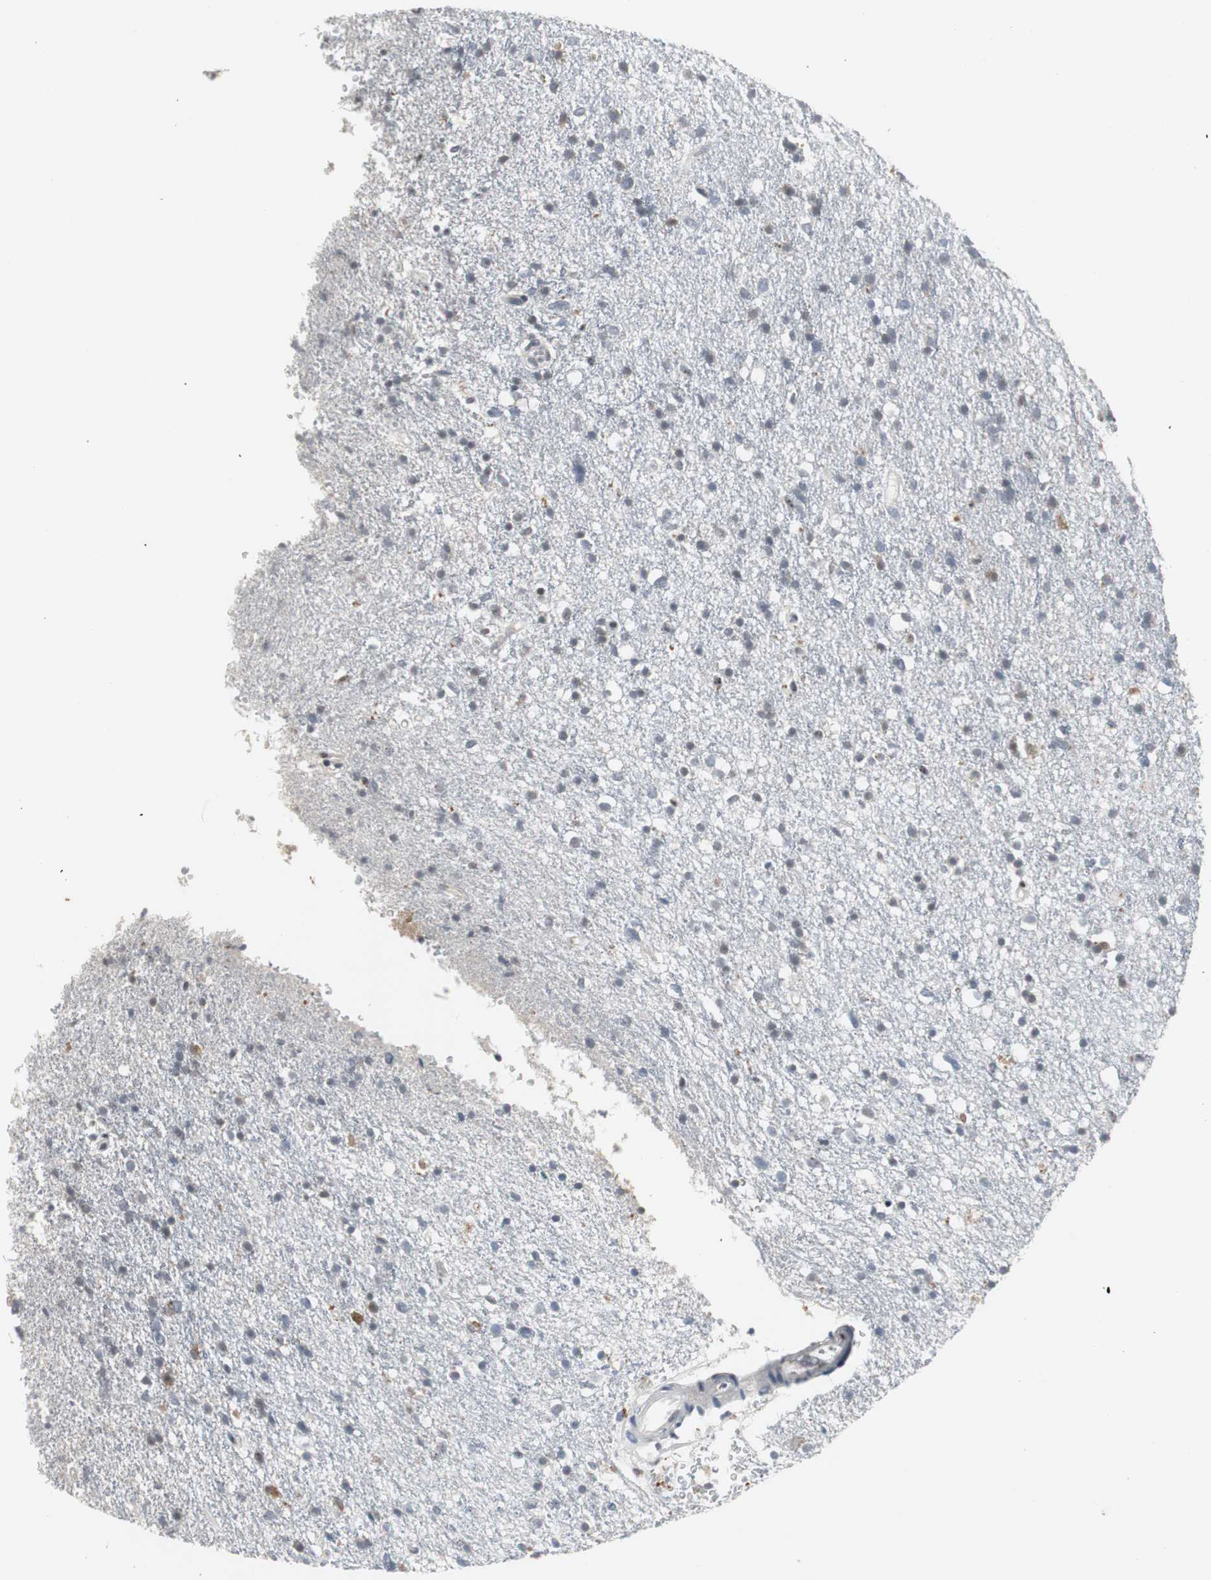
{"staining": {"intensity": "negative", "quantity": "none", "location": "none"}, "tissue": "glioma", "cell_type": "Tumor cells", "image_type": "cancer", "snomed": [{"axis": "morphology", "description": "Glioma, malignant, High grade"}, {"axis": "topography", "description": "Brain"}], "caption": "High power microscopy photomicrograph of an IHC image of high-grade glioma (malignant), revealing no significant positivity in tumor cells. Nuclei are stained in blue.", "gene": "GRK2", "patient": {"sex": "male", "age": 33}}